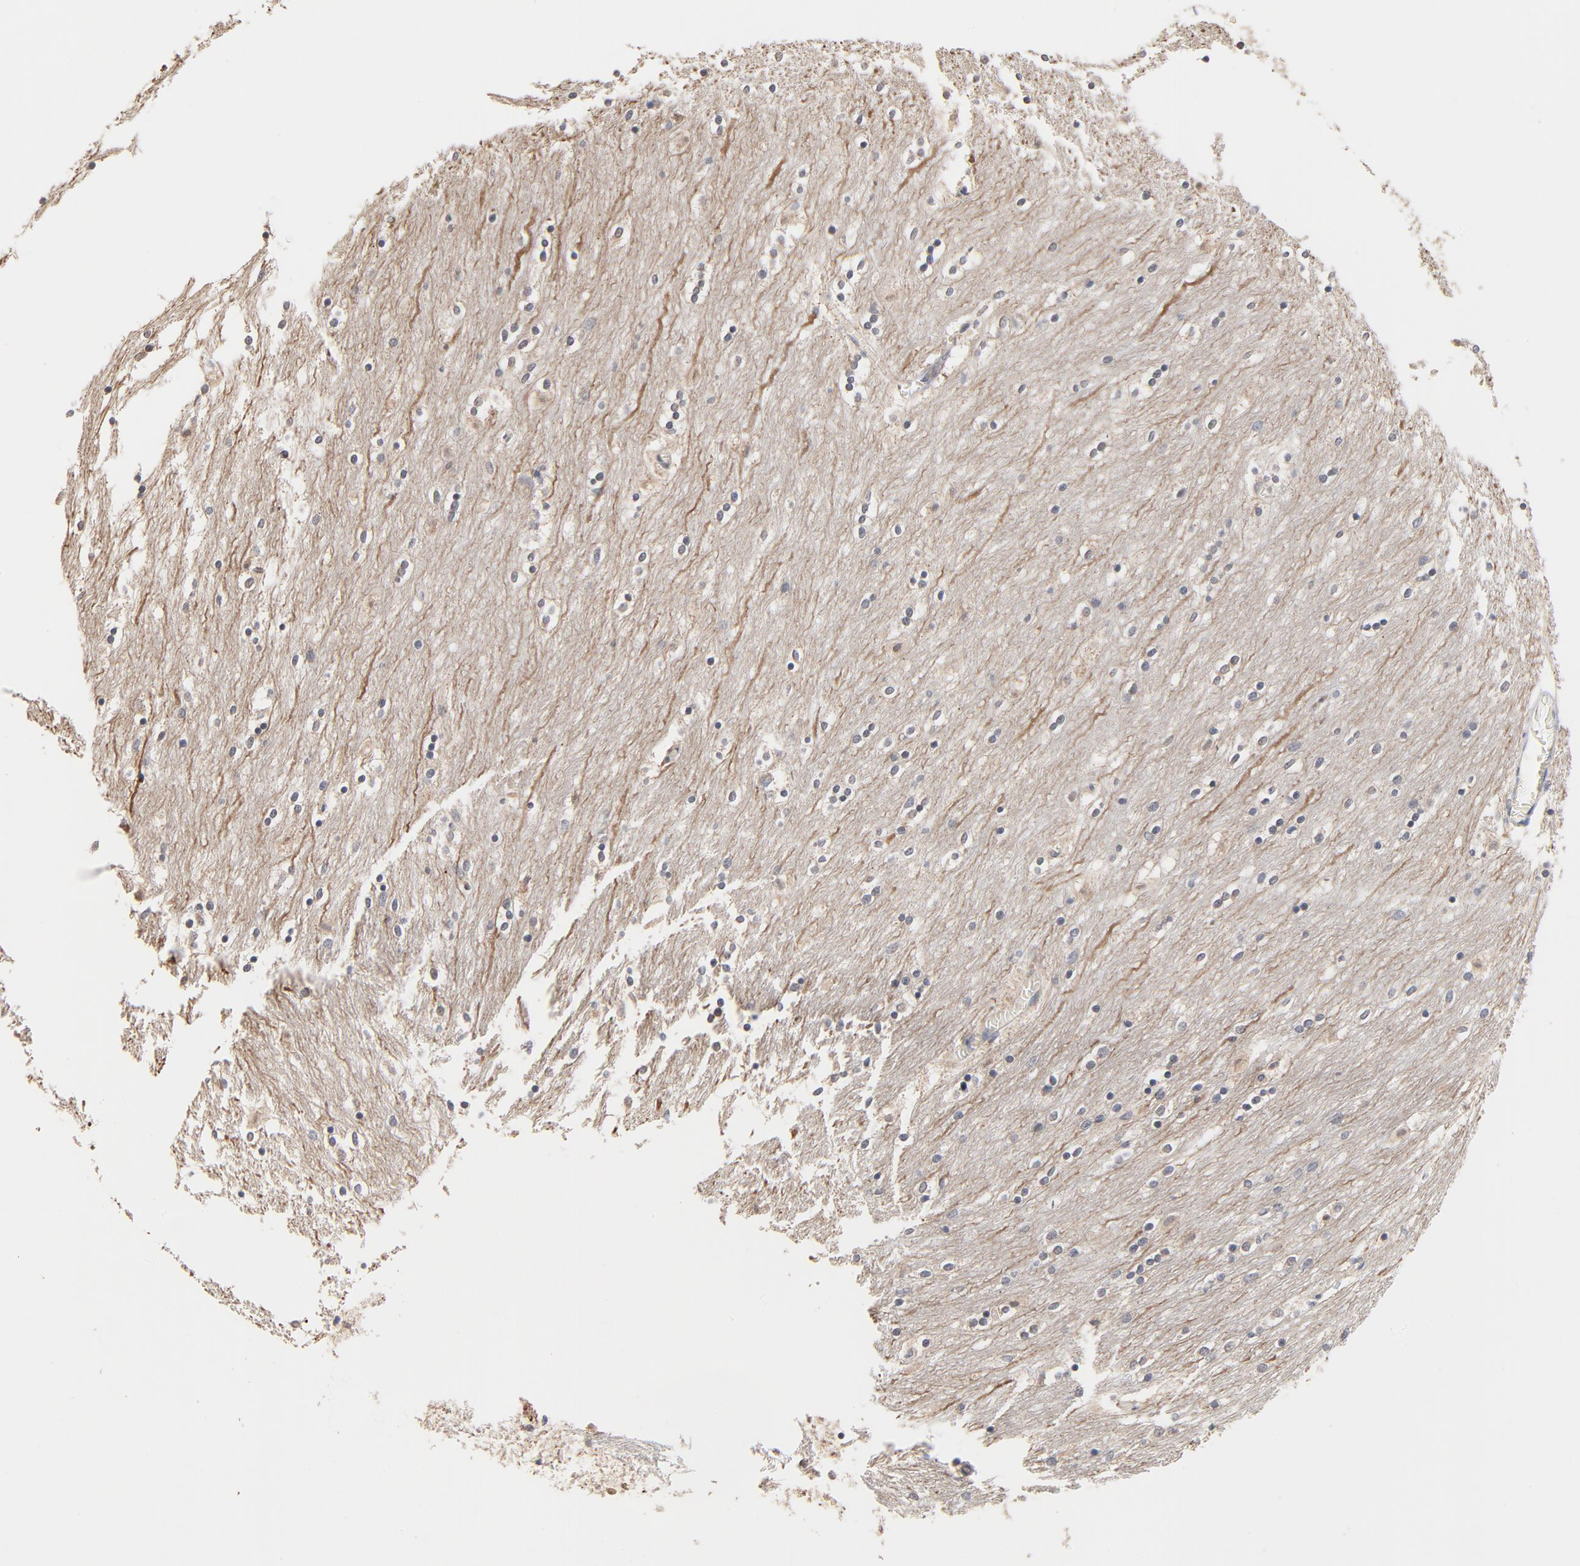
{"staining": {"intensity": "weak", "quantity": "<25%", "location": "cytoplasmic/membranous"}, "tissue": "caudate", "cell_type": "Glial cells", "image_type": "normal", "snomed": [{"axis": "morphology", "description": "Normal tissue, NOS"}, {"axis": "topography", "description": "Lateral ventricle wall"}], "caption": "An immunohistochemistry photomicrograph of benign caudate is shown. There is no staining in glial cells of caudate.", "gene": "MSL2", "patient": {"sex": "female", "age": 54}}